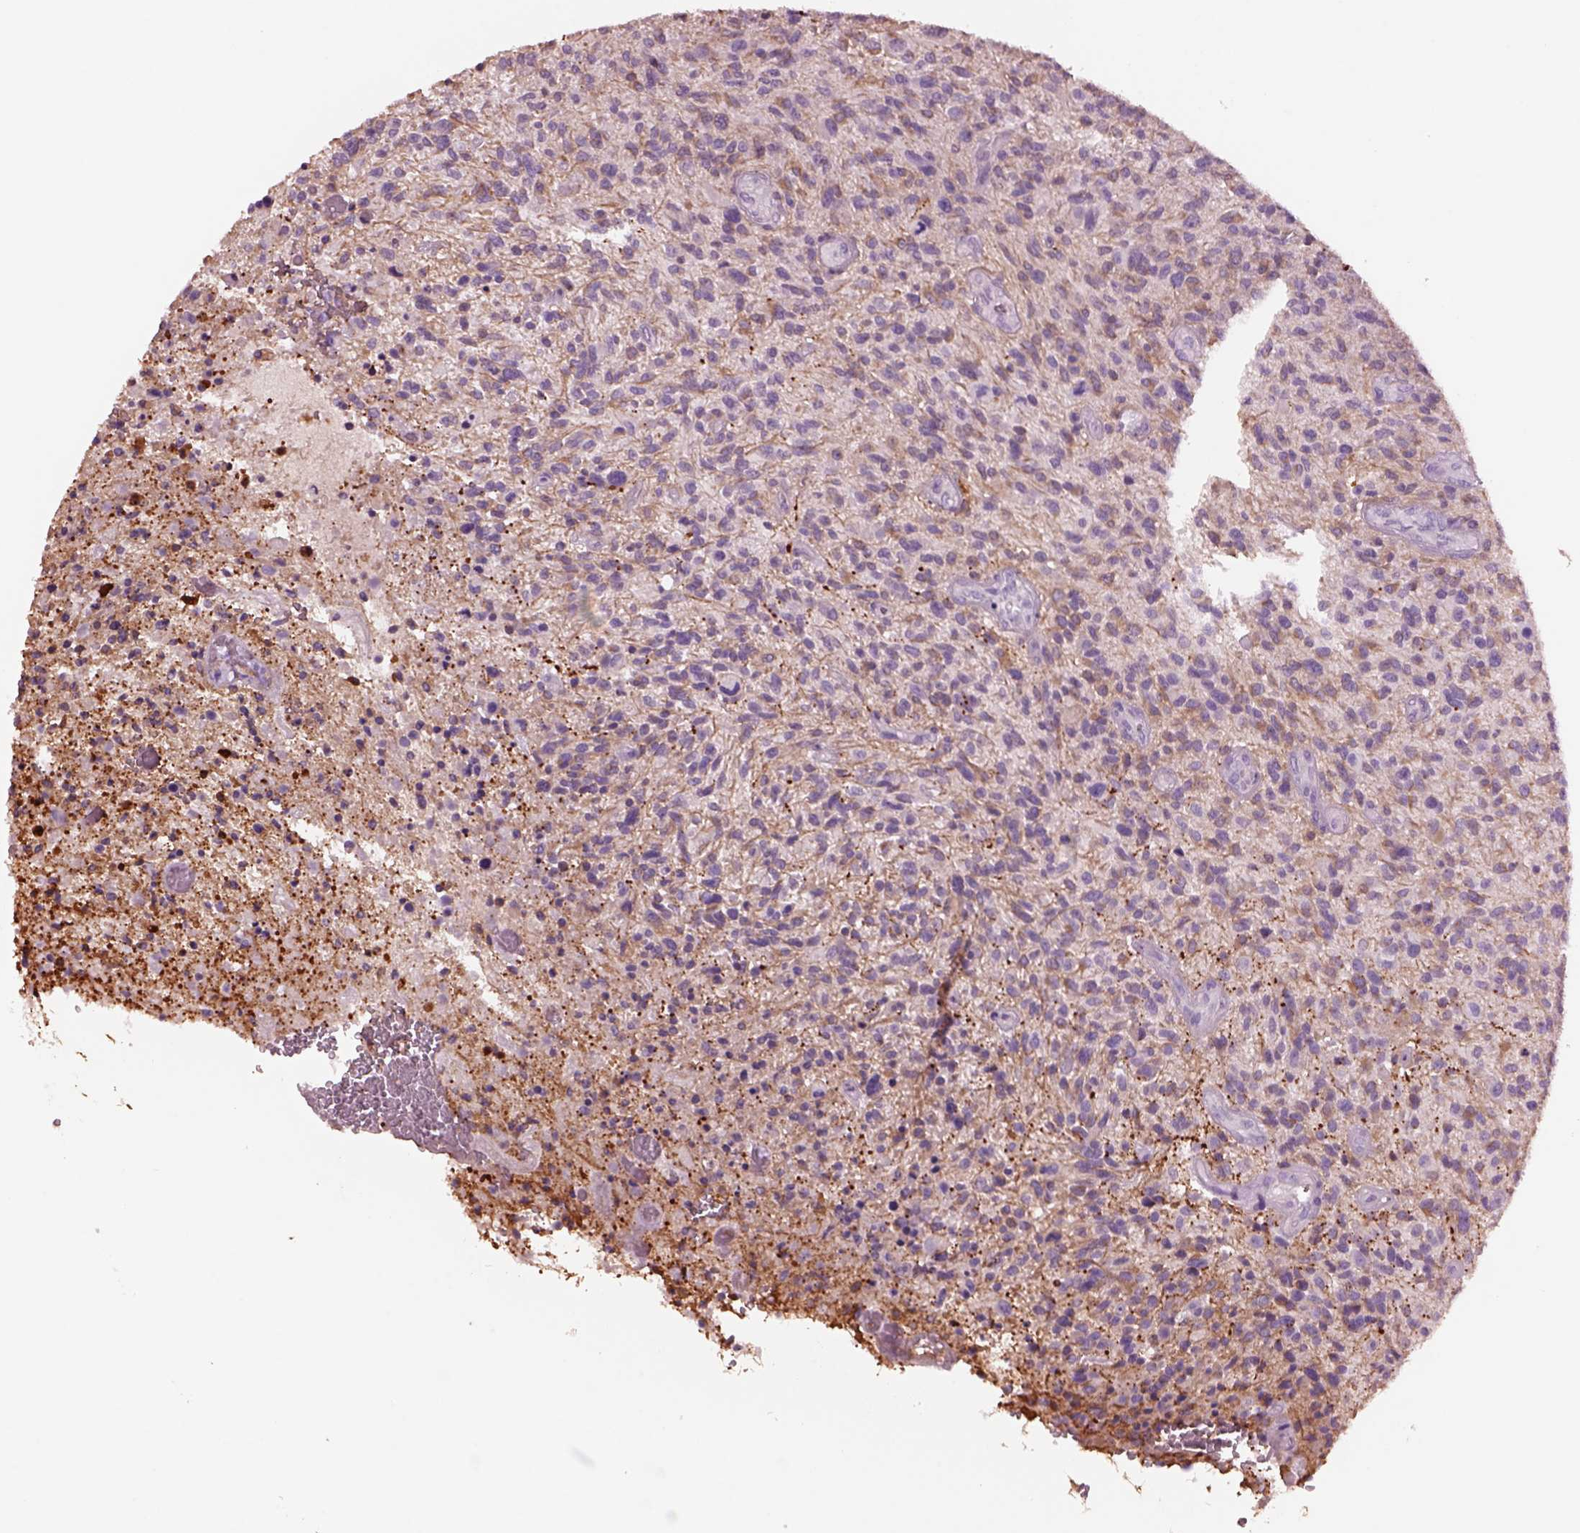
{"staining": {"intensity": "negative", "quantity": "none", "location": "none"}, "tissue": "glioma", "cell_type": "Tumor cells", "image_type": "cancer", "snomed": [{"axis": "morphology", "description": "Glioma, malignant, High grade"}, {"axis": "topography", "description": "Brain"}], "caption": "Tumor cells show no significant protein staining in glioma.", "gene": "SHTN1", "patient": {"sex": "male", "age": 47}}